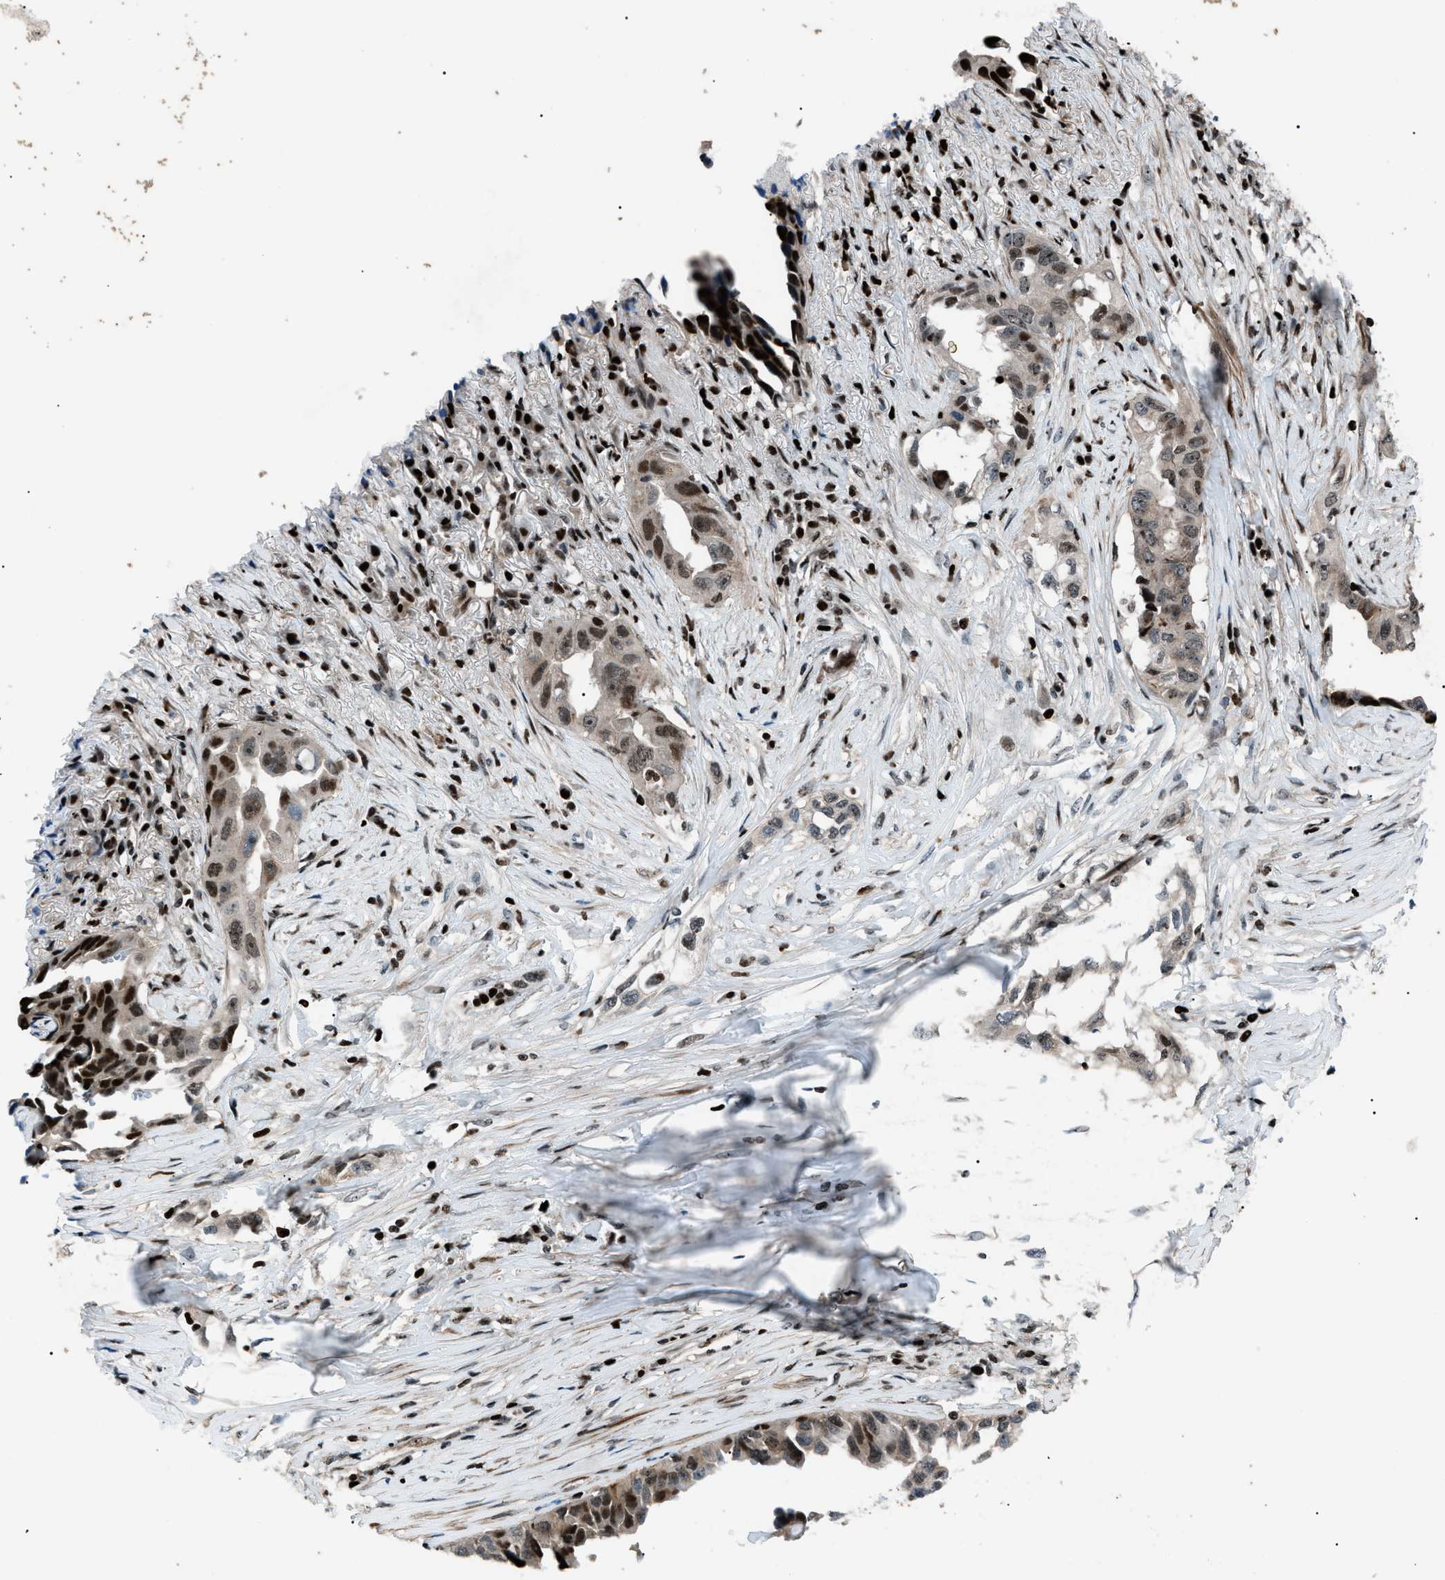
{"staining": {"intensity": "moderate", "quantity": "25%-75%", "location": "nuclear"}, "tissue": "lung cancer", "cell_type": "Tumor cells", "image_type": "cancer", "snomed": [{"axis": "morphology", "description": "Adenocarcinoma, NOS"}, {"axis": "topography", "description": "Lung"}], "caption": "Lung cancer (adenocarcinoma) was stained to show a protein in brown. There is medium levels of moderate nuclear expression in approximately 25%-75% of tumor cells.", "gene": "PRKX", "patient": {"sex": "female", "age": 51}}